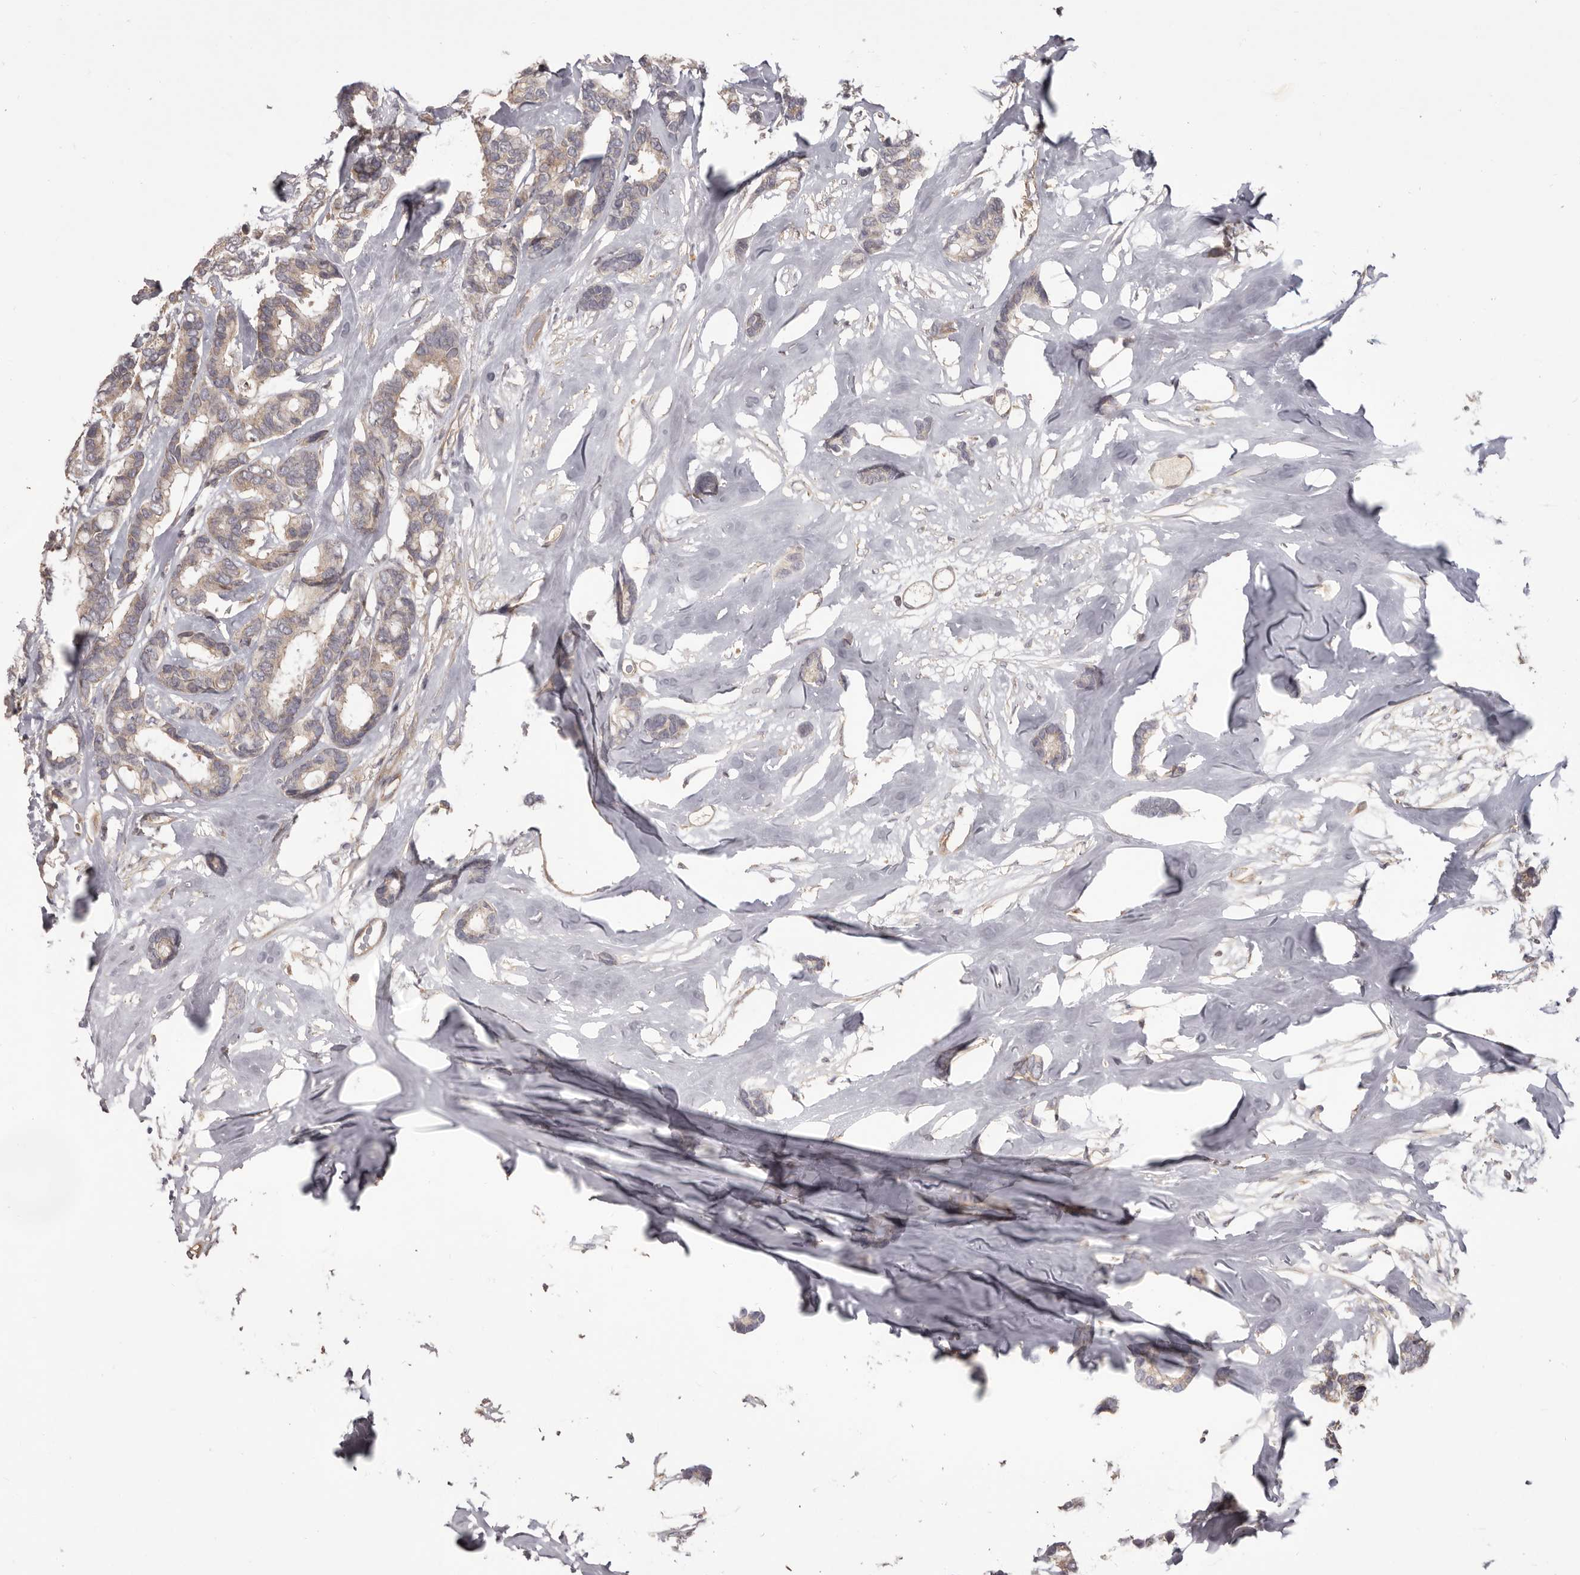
{"staining": {"intensity": "weak", "quantity": ">75%", "location": "cytoplasmic/membranous"}, "tissue": "breast cancer", "cell_type": "Tumor cells", "image_type": "cancer", "snomed": [{"axis": "morphology", "description": "Duct carcinoma"}, {"axis": "topography", "description": "Breast"}], "caption": "High-magnification brightfield microscopy of intraductal carcinoma (breast) stained with DAB (3,3'-diaminobenzidine) (brown) and counterstained with hematoxylin (blue). tumor cells exhibit weak cytoplasmic/membranous positivity is seen in approximately>75% of cells. Using DAB (brown) and hematoxylin (blue) stains, captured at high magnification using brightfield microscopy.", "gene": "HRH1", "patient": {"sex": "female", "age": 87}}